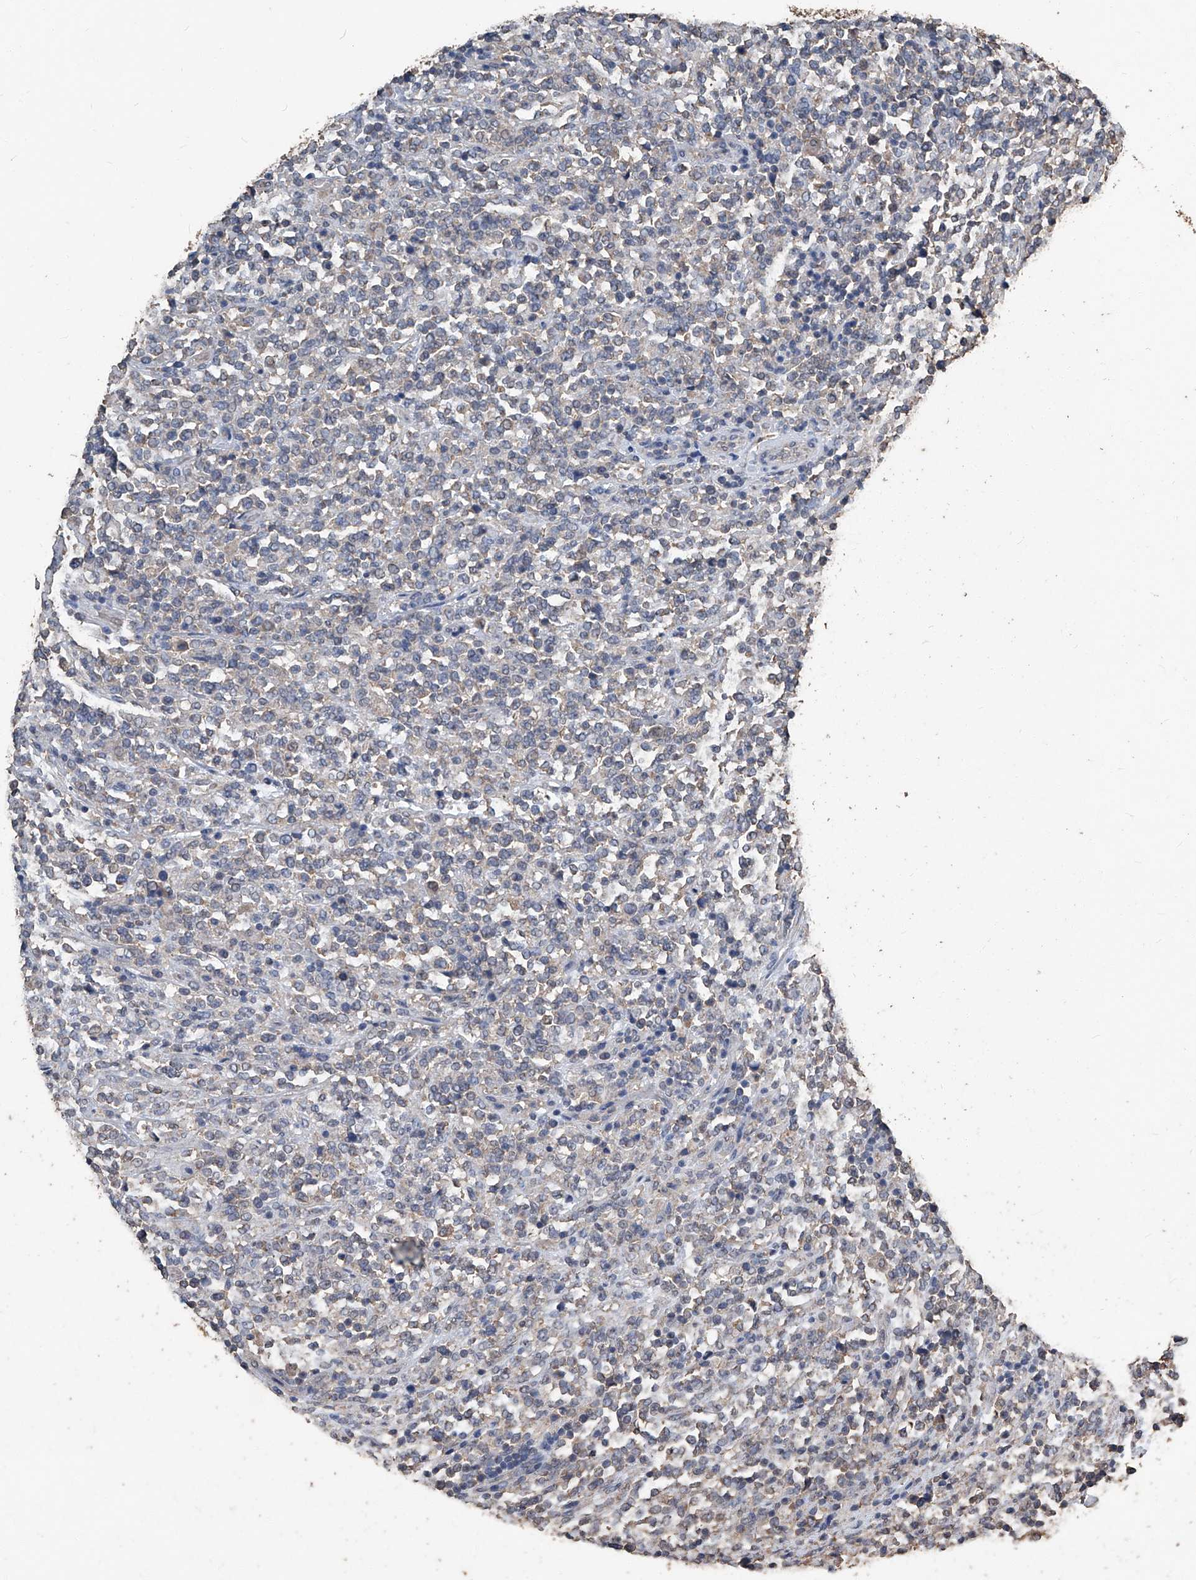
{"staining": {"intensity": "weak", "quantity": "25%-75%", "location": "cytoplasmic/membranous"}, "tissue": "lymphoma", "cell_type": "Tumor cells", "image_type": "cancer", "snomed": [{"axis": "morphology", "description": "Malignant lymphoma, non-Hodgkin's type, High grade"}, {"axis": "topography", "description": "Soft tissue"}], "caption": "Lymphoma stained with a brown dye demonstrates weak cytoplasmic/membranous positive staining in about 25%-75% of tumor cells.", "gene": "STARD7", "patient": {"sex": "male", "age": 18}}